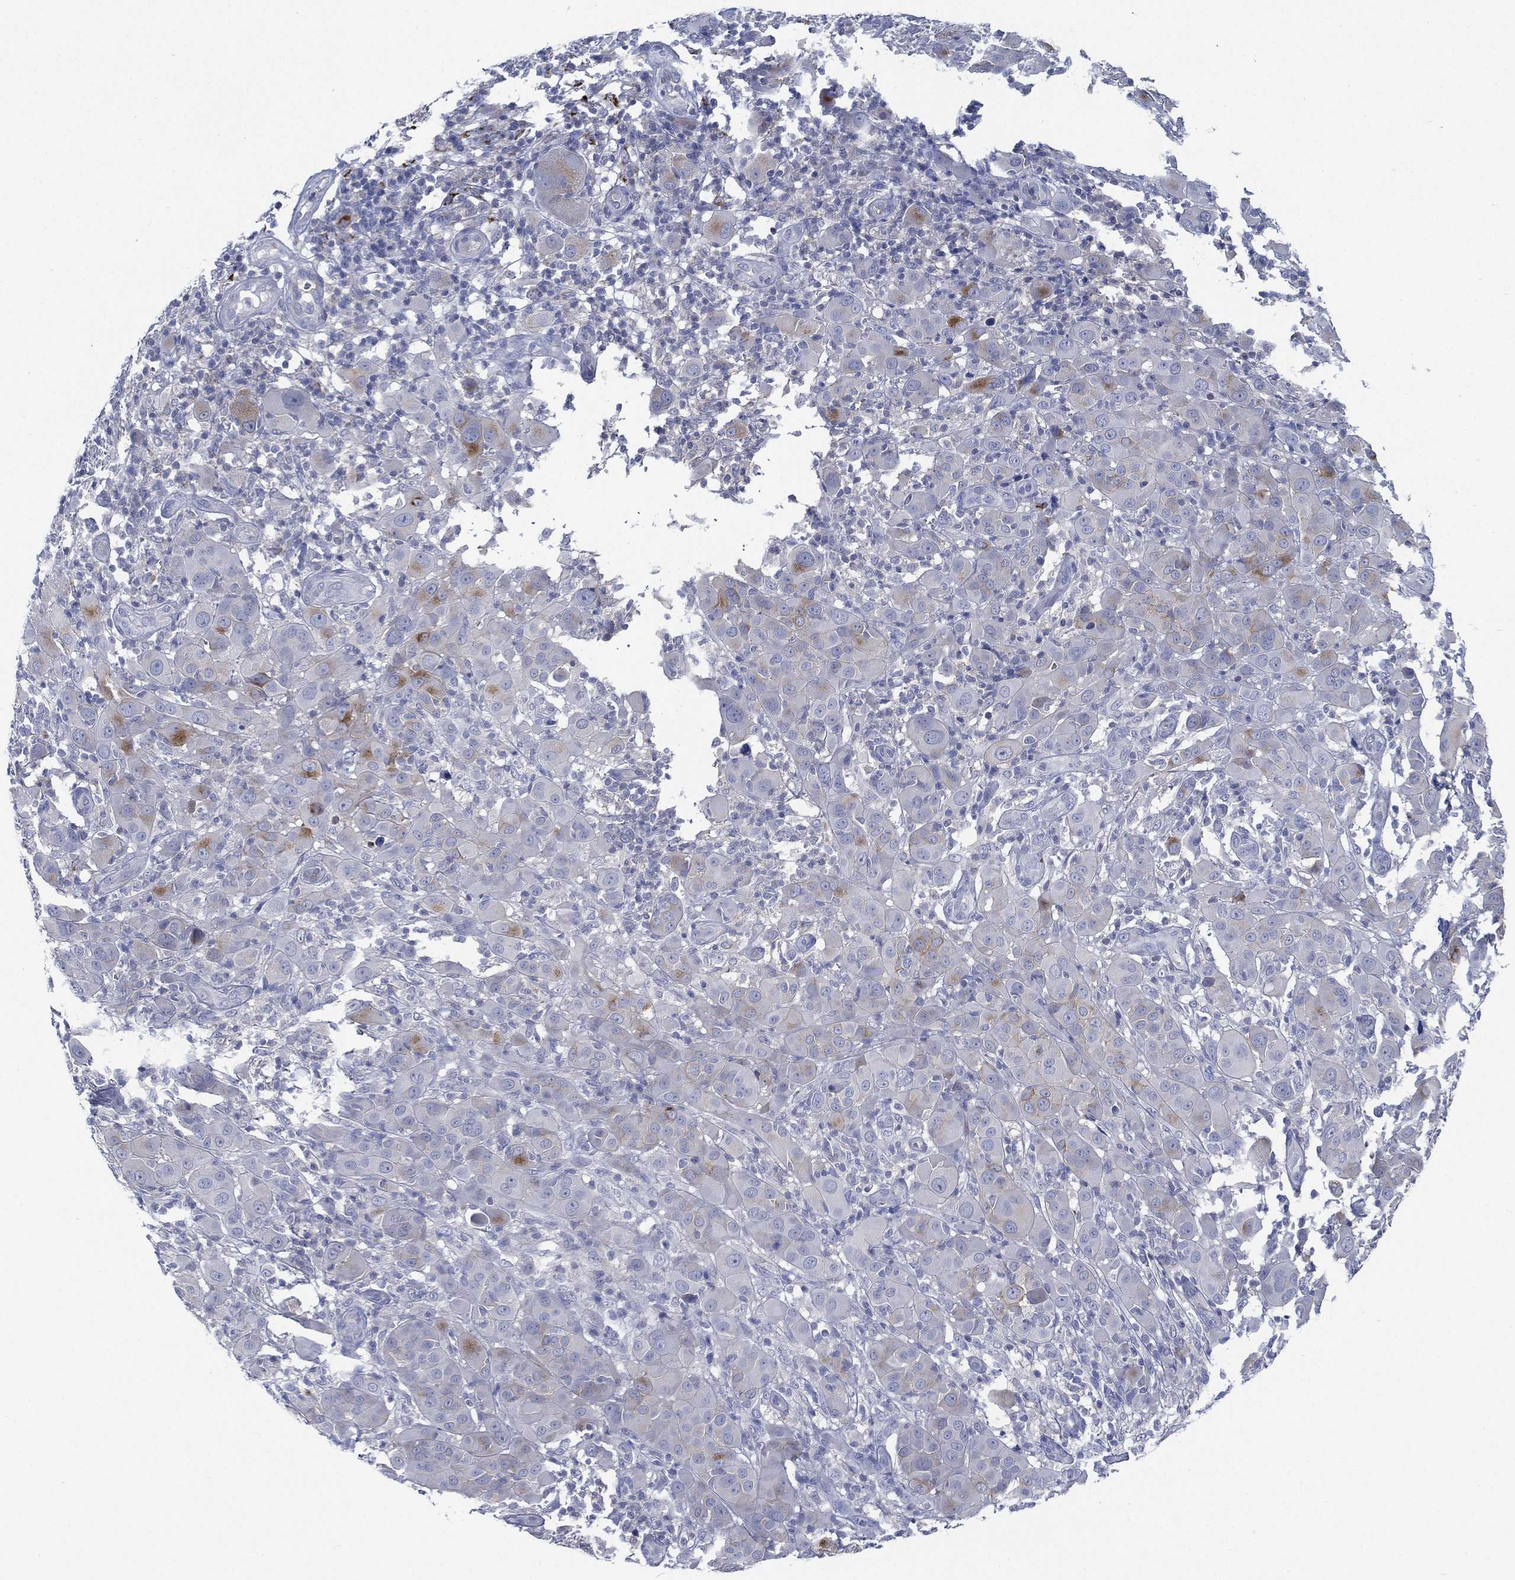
{"staining": {"intensity": "moderate", "quantity": "<25%", "location": "cytoplasmic/membranous"}, "tissue": "melanoma", "cell_type": "Tumor cells", "image_type": "cancer", "snomed": [{"axis": "morphology", "description": "Malignant melanoma, NOS"}, {"axis": "topography", "description": "Skin"}], "caption": "Protein staining by immunohistochemistry shows moderate cytoplasmic/membranous positivity in about <25% of tumor cells in malignant melanoma.", "gene": "C5orf46", "patient": {"sex": "female", "age": 87}}